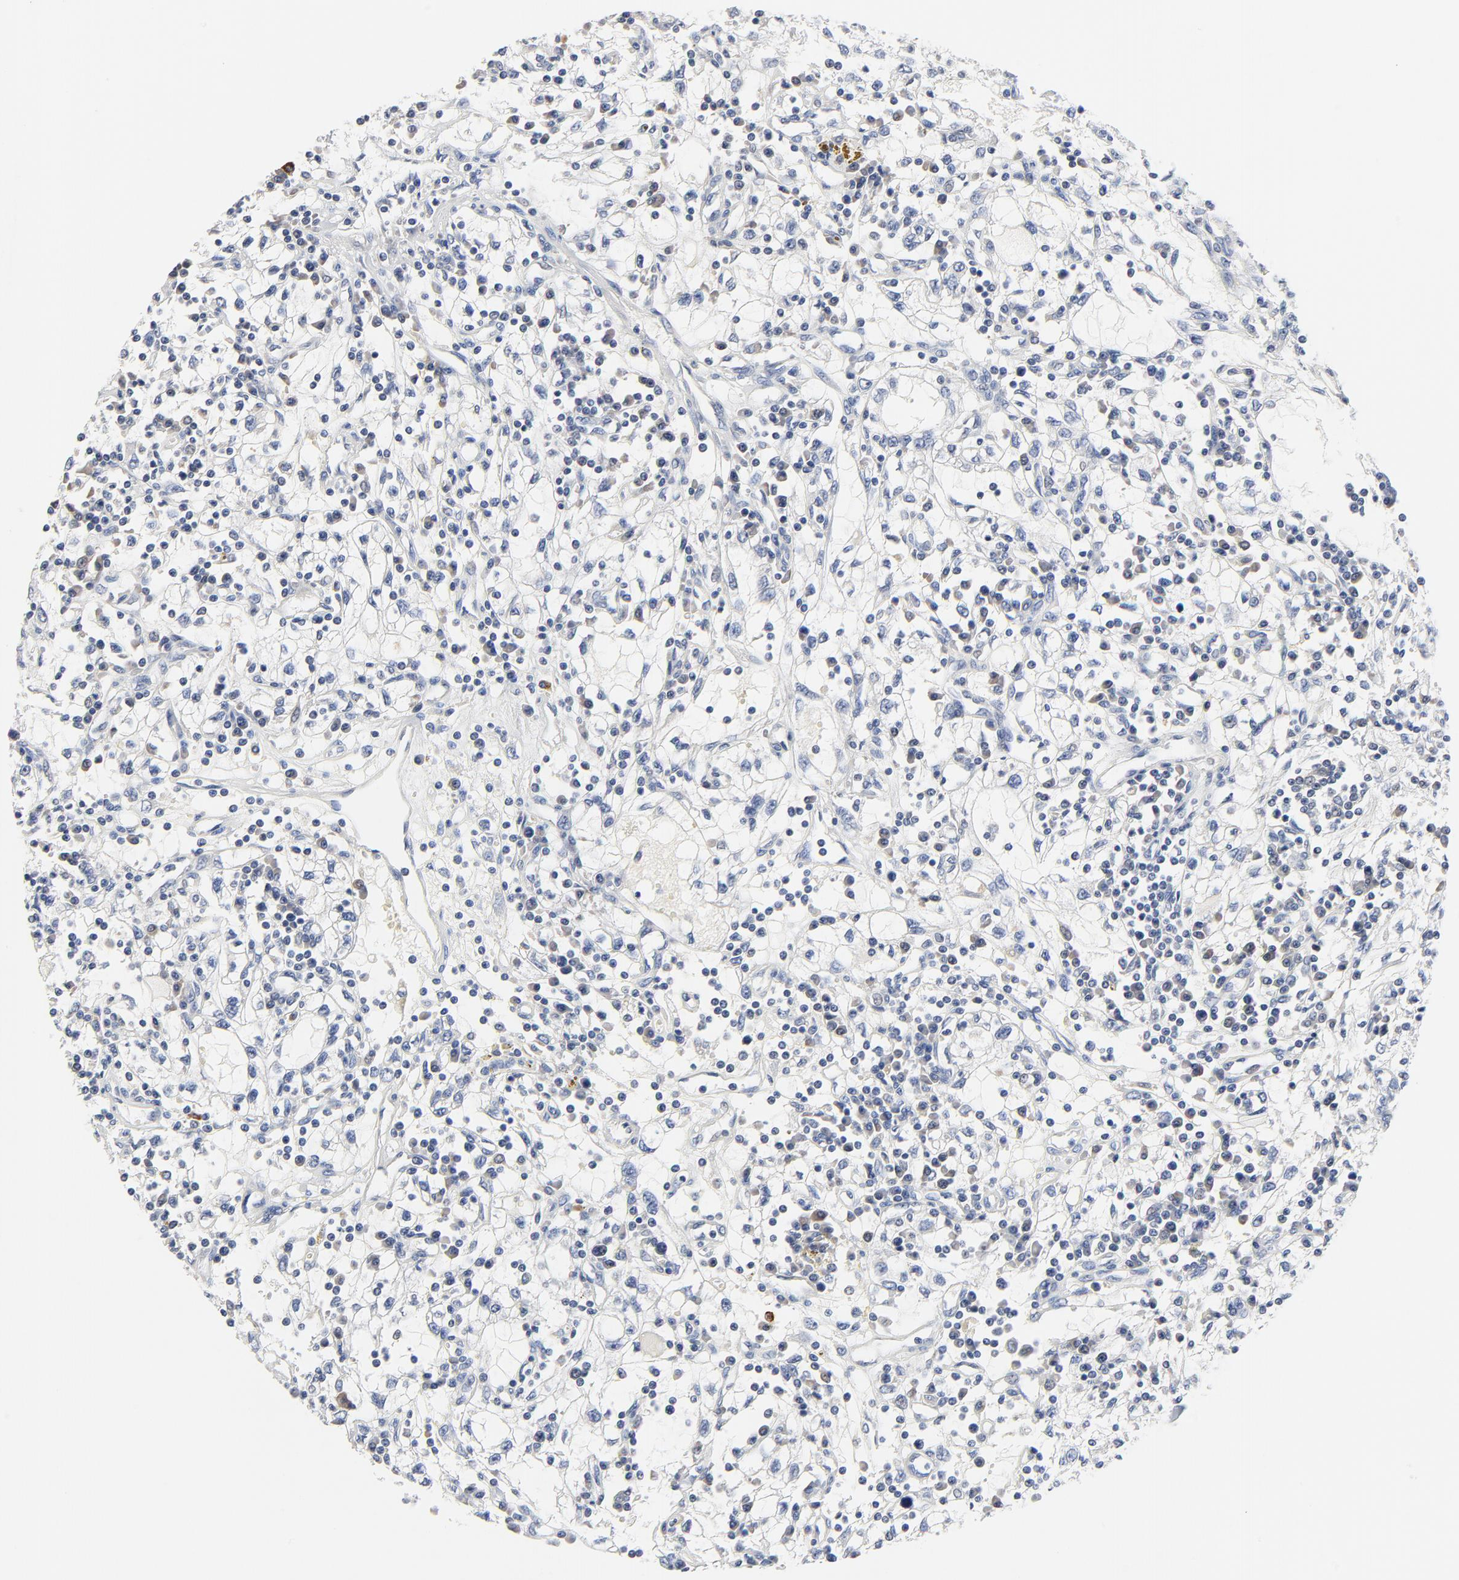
{"staining": {"intensity": "negative", "quantity": "none", "location": "none"}, "tissue": "renal cancer", "cell_type": "Tumor cells", "image_type": "cancer", "snomed": [{"axis": "morphology", "description": "Adenocarcinoma, NOS"}, {"axis": "topography", "description": "Kidney"}], "caption": "Tumor cells are negative for brown protein staining in renal cancer (adenocarcinoma).", "gene": "FBXL5", "patient": {"sex": "male", "age": 82}}